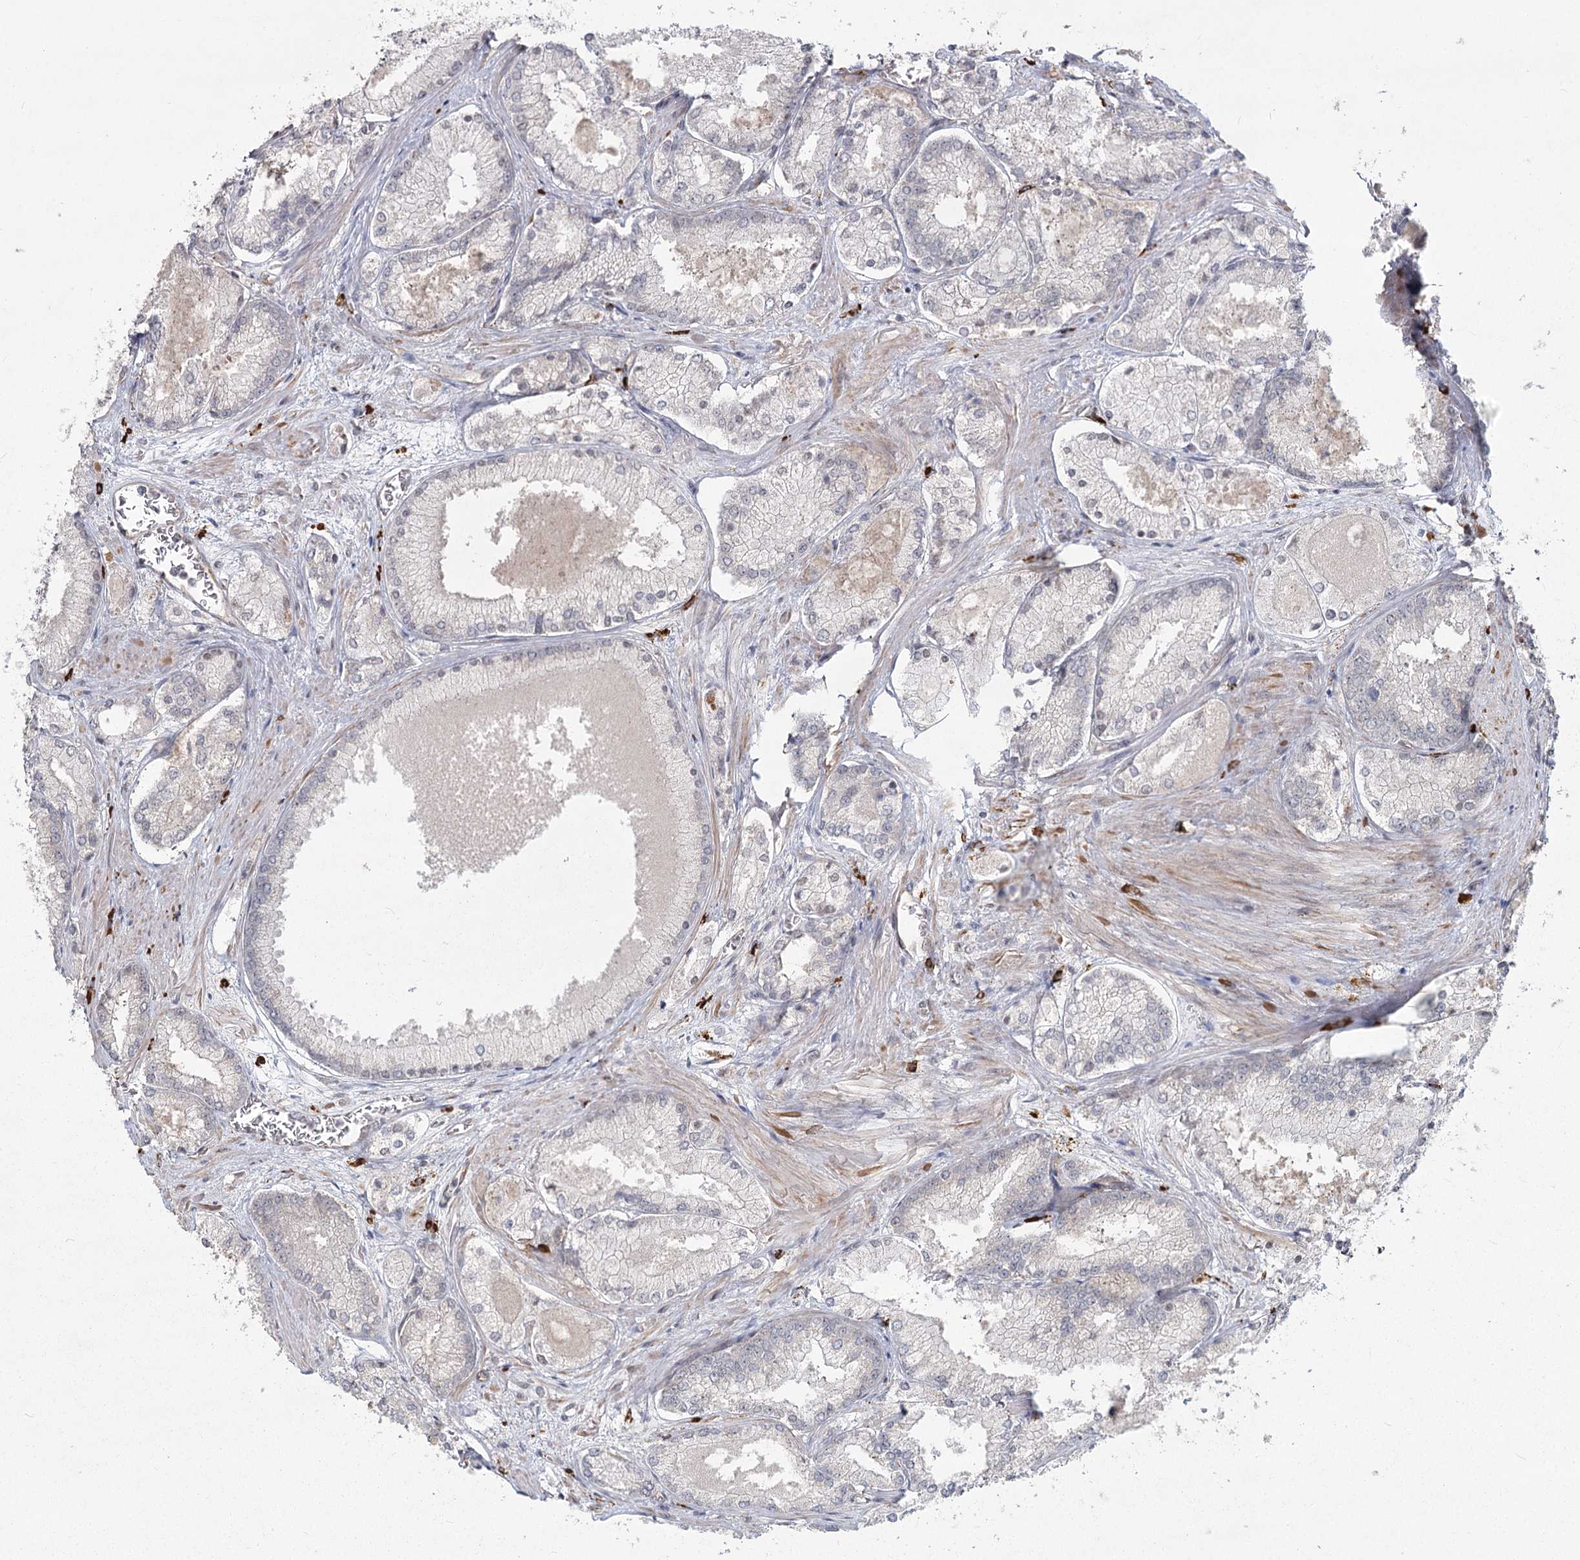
{"staining": {"intensity": "negative", "quantity": "none", "location": "none"}, "tissue": "prostate cancer", "cell_type": "Tumor cells", "image_type": "cancer", "snomed": [{"axis": "morphology", "description": "Adenocarcinoma, Low grade"}, {"axis": "topography", "description": "Prostate"}], "caption": "Image shows no significant protein staining in tumor cells of prostate low-grade adenocarcinoma. Nuclei are stained in blue.", "gene": "AP2M1", "patient": {"sex": "male", "age": 74}}